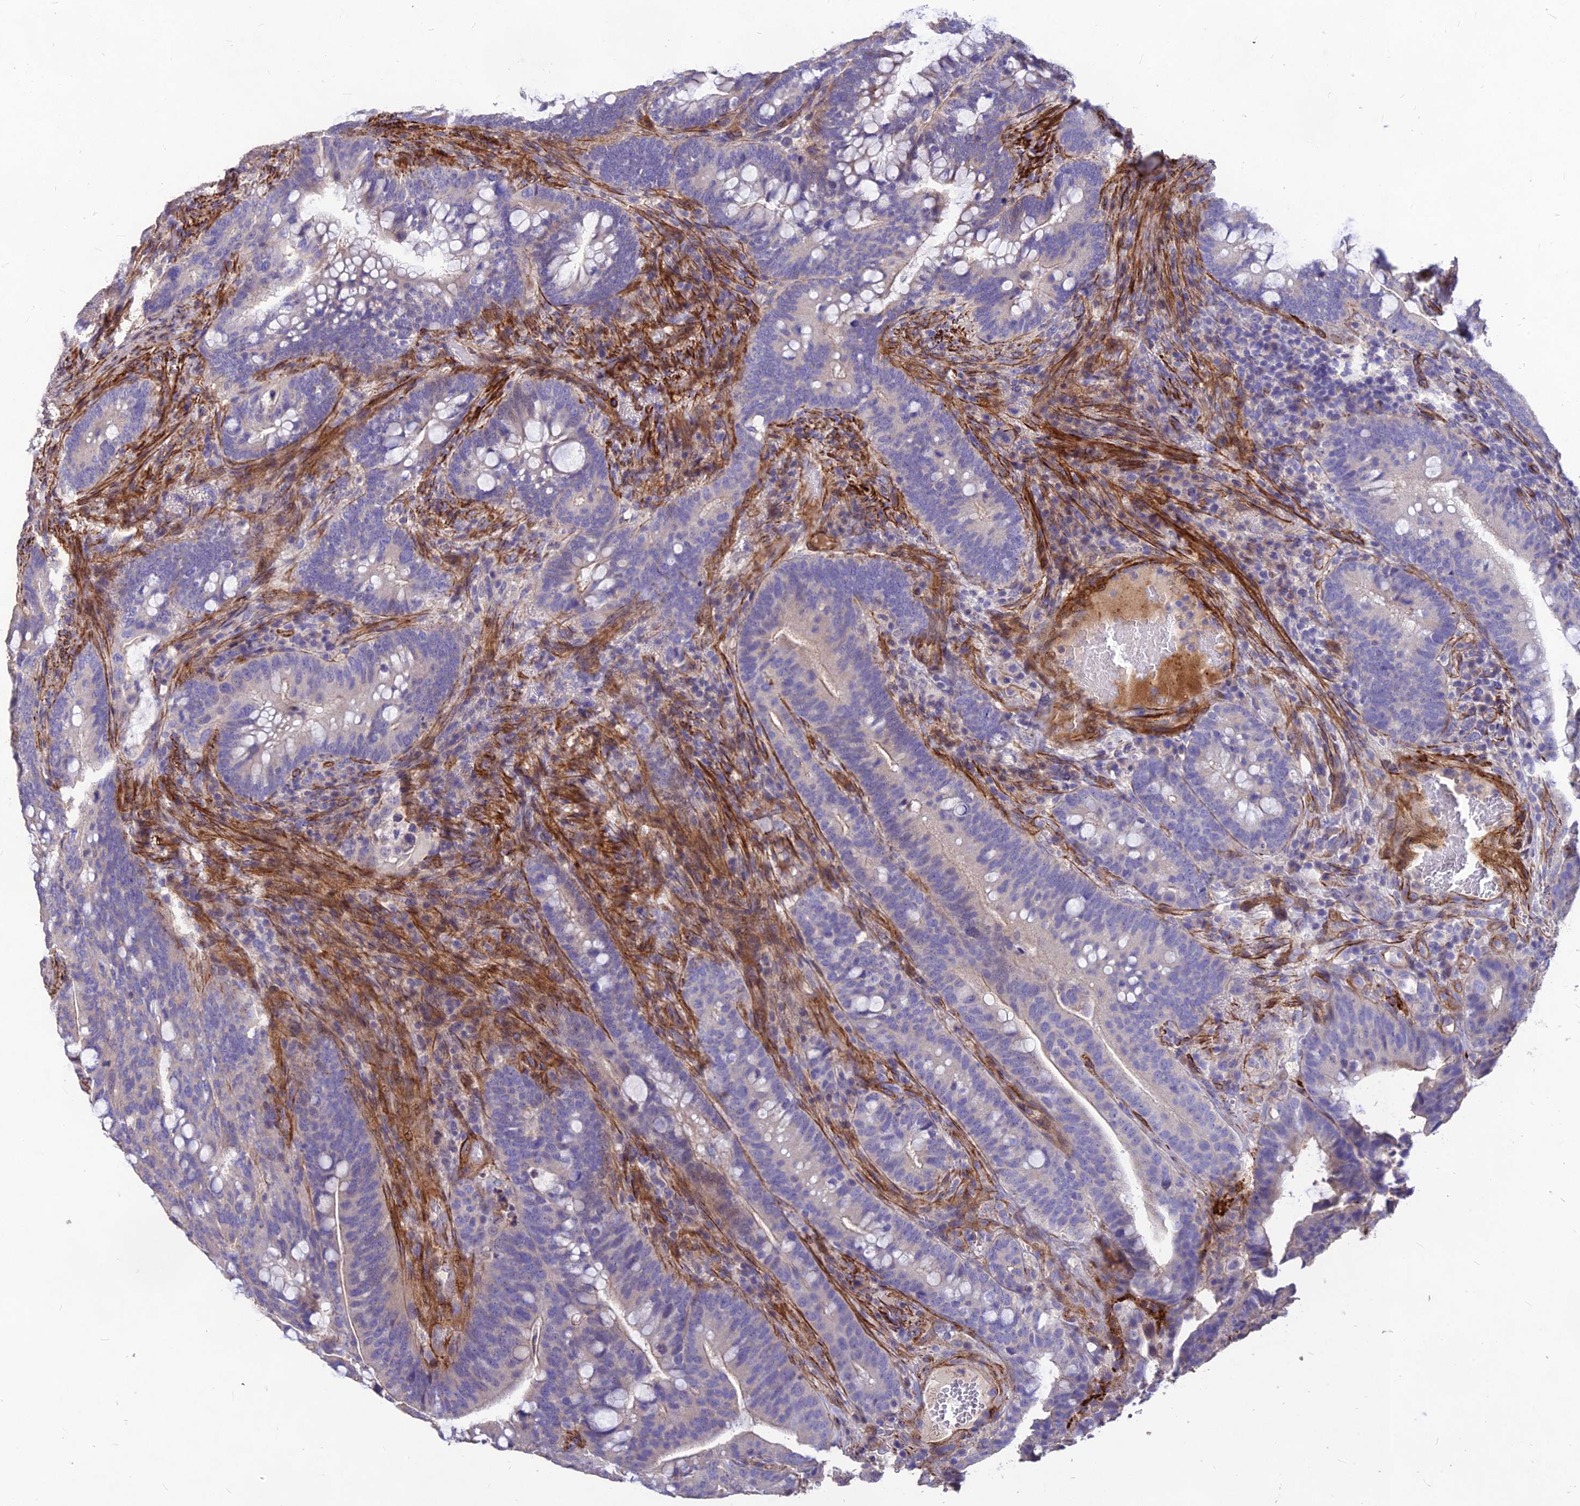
{"staining": {"intensity": "negative", "quantity": "none", "location": "none"}, "tissue": "colorectal cancer", "cell_type": "Tumor cells", "image_type": "cancer", "snomed": [{"axis": "morphology", "description": "Adenocarcinoma, NOS"}, {"axis": "topography", "description": "Colon"}], "caption": "Tumor cells are negative for brown protein staining in colorectal cancer (adenocarcinoma).", "gene": "CLUH", "patient": {"sex": "female", "age": 66}}